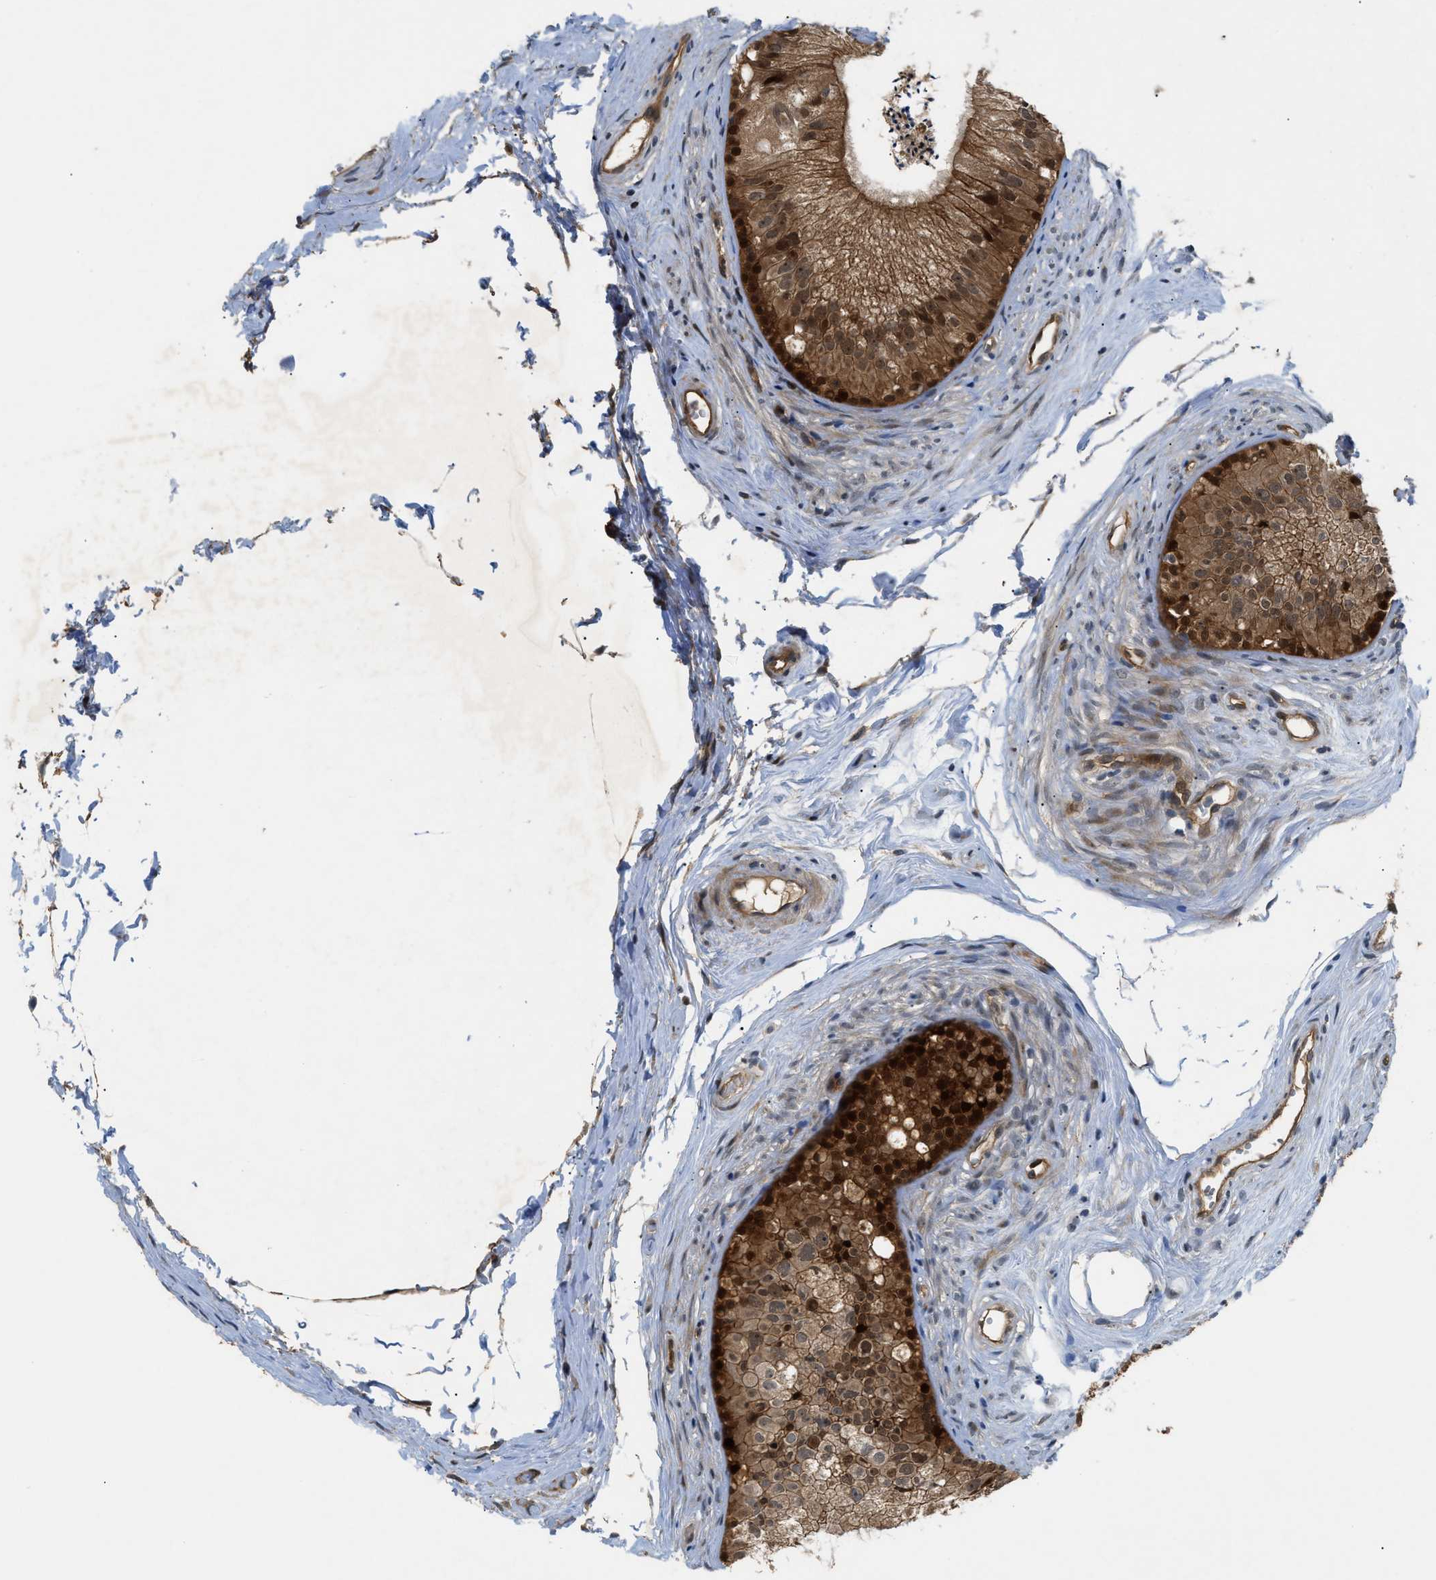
{"staining": {"intensity": "strong", "quantity": ">75%", "location": "cytoplasmic/membranous,nuclear"}, "tissue": "epididymis", "cell_type": "Glandular cells", "image_type": "normal", "snomed": [{"axis": "morphology", "description": "Normal tissue, NOS"}, {"axis": "topography", "description": "Epididymis"}], "caption": "A brown stain shows strong cytoplasmic/membranous,nuclear positivity of a protein in glandular cells of unremarkable human epididymis.", "gene": "TRAK2", "patient": {"sex": "male", "age": 56}}